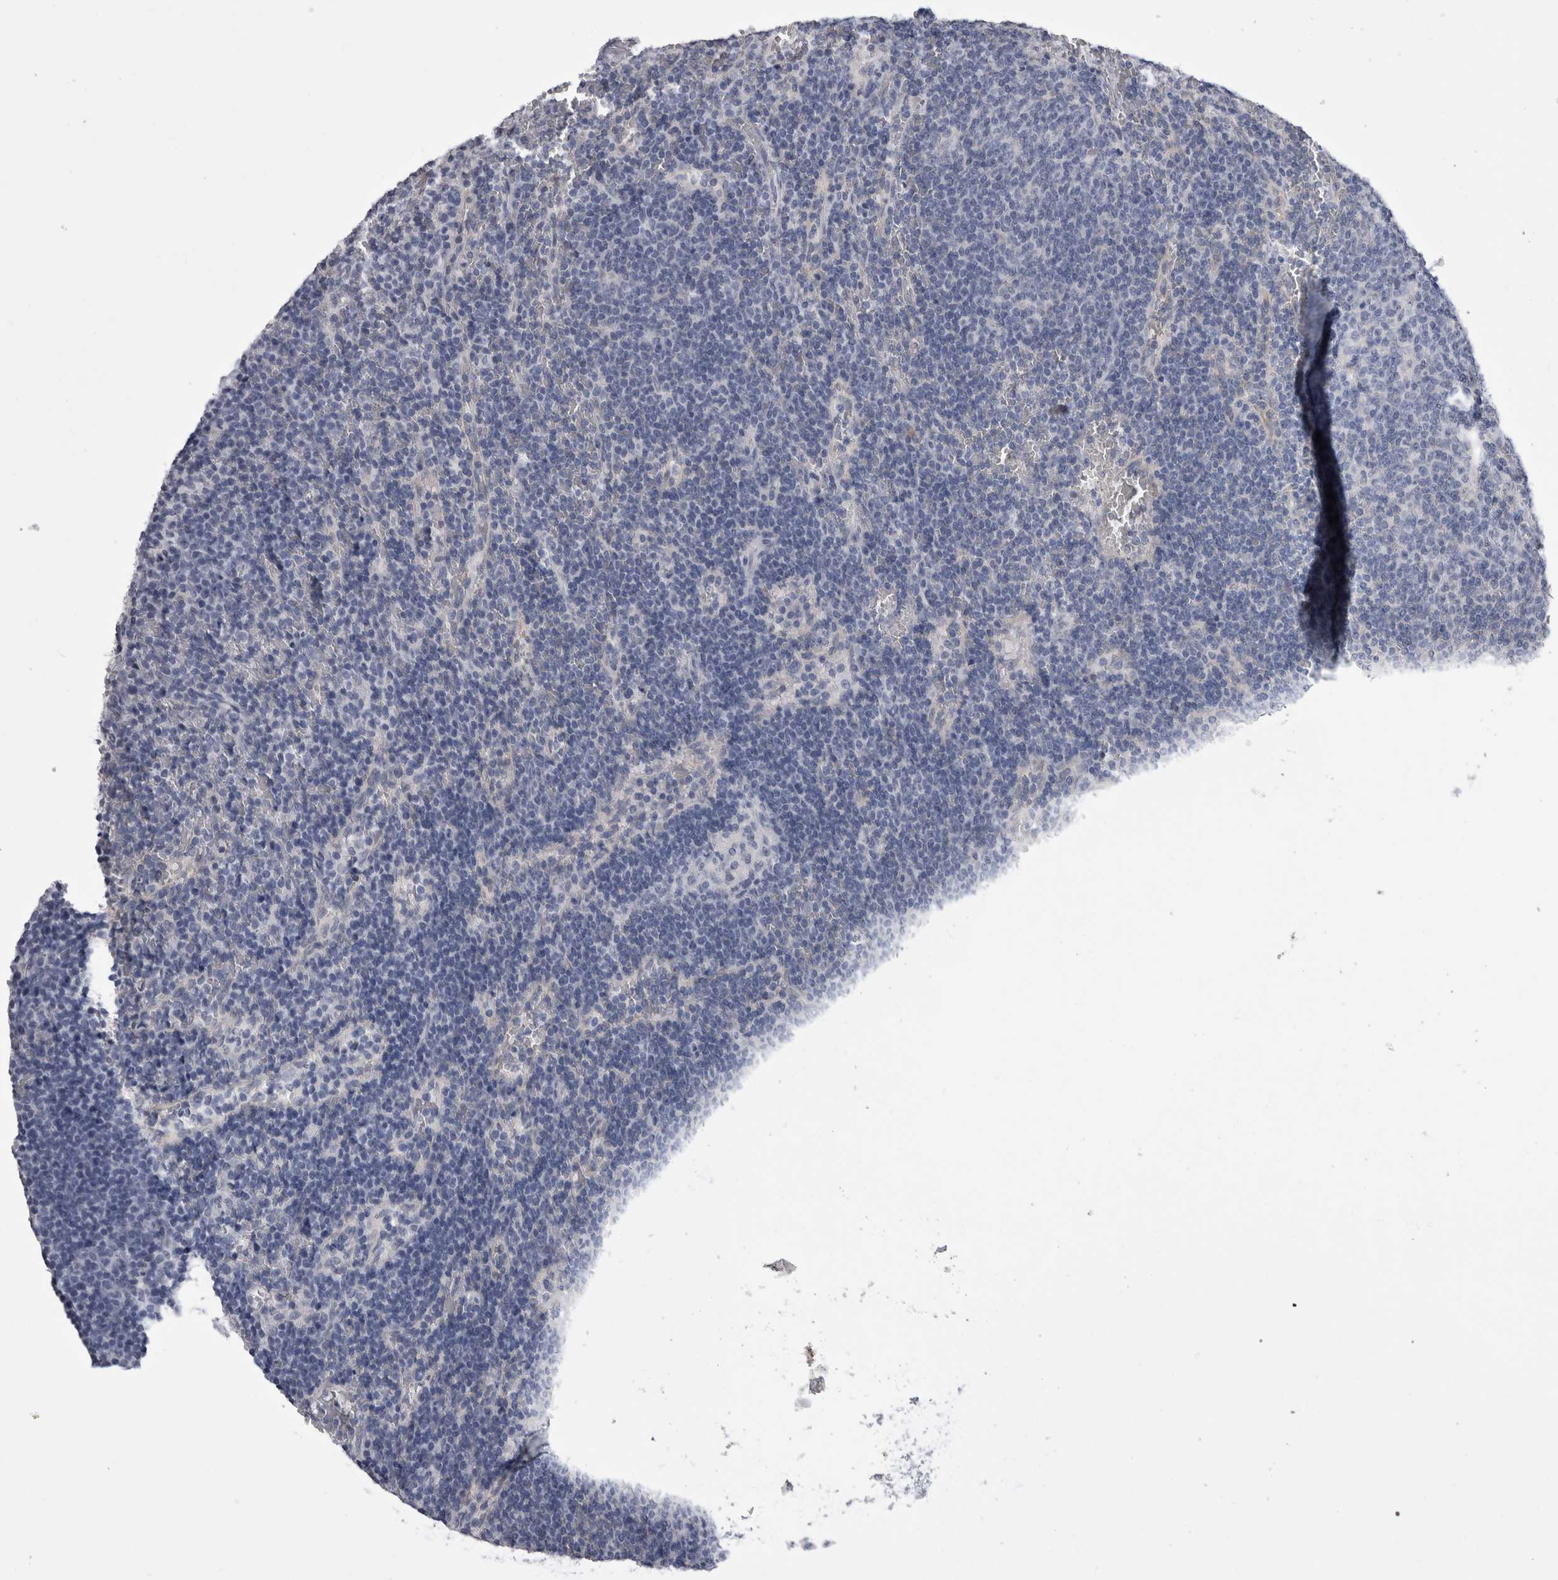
{"staining": {"intensity": "negative", "quantity": "none", "location": "none"}, "tissue": "lymphoma", "cell_type": "Tumor cells", "image_type": "cancer", "snomed": [{"axis": "morphology", "description": "Malignant lymphoma, non-Hodgkin's type, Low grade"}, {"axis": "topography", "description": "Spleen"}], "caption": "Tumor cells are negative for brown protein staining in lymphoma. (DAB IHC with hematoxylin counter stain).", "gene": "AFMID", "patient": {"sex": "female", "age": 50}}